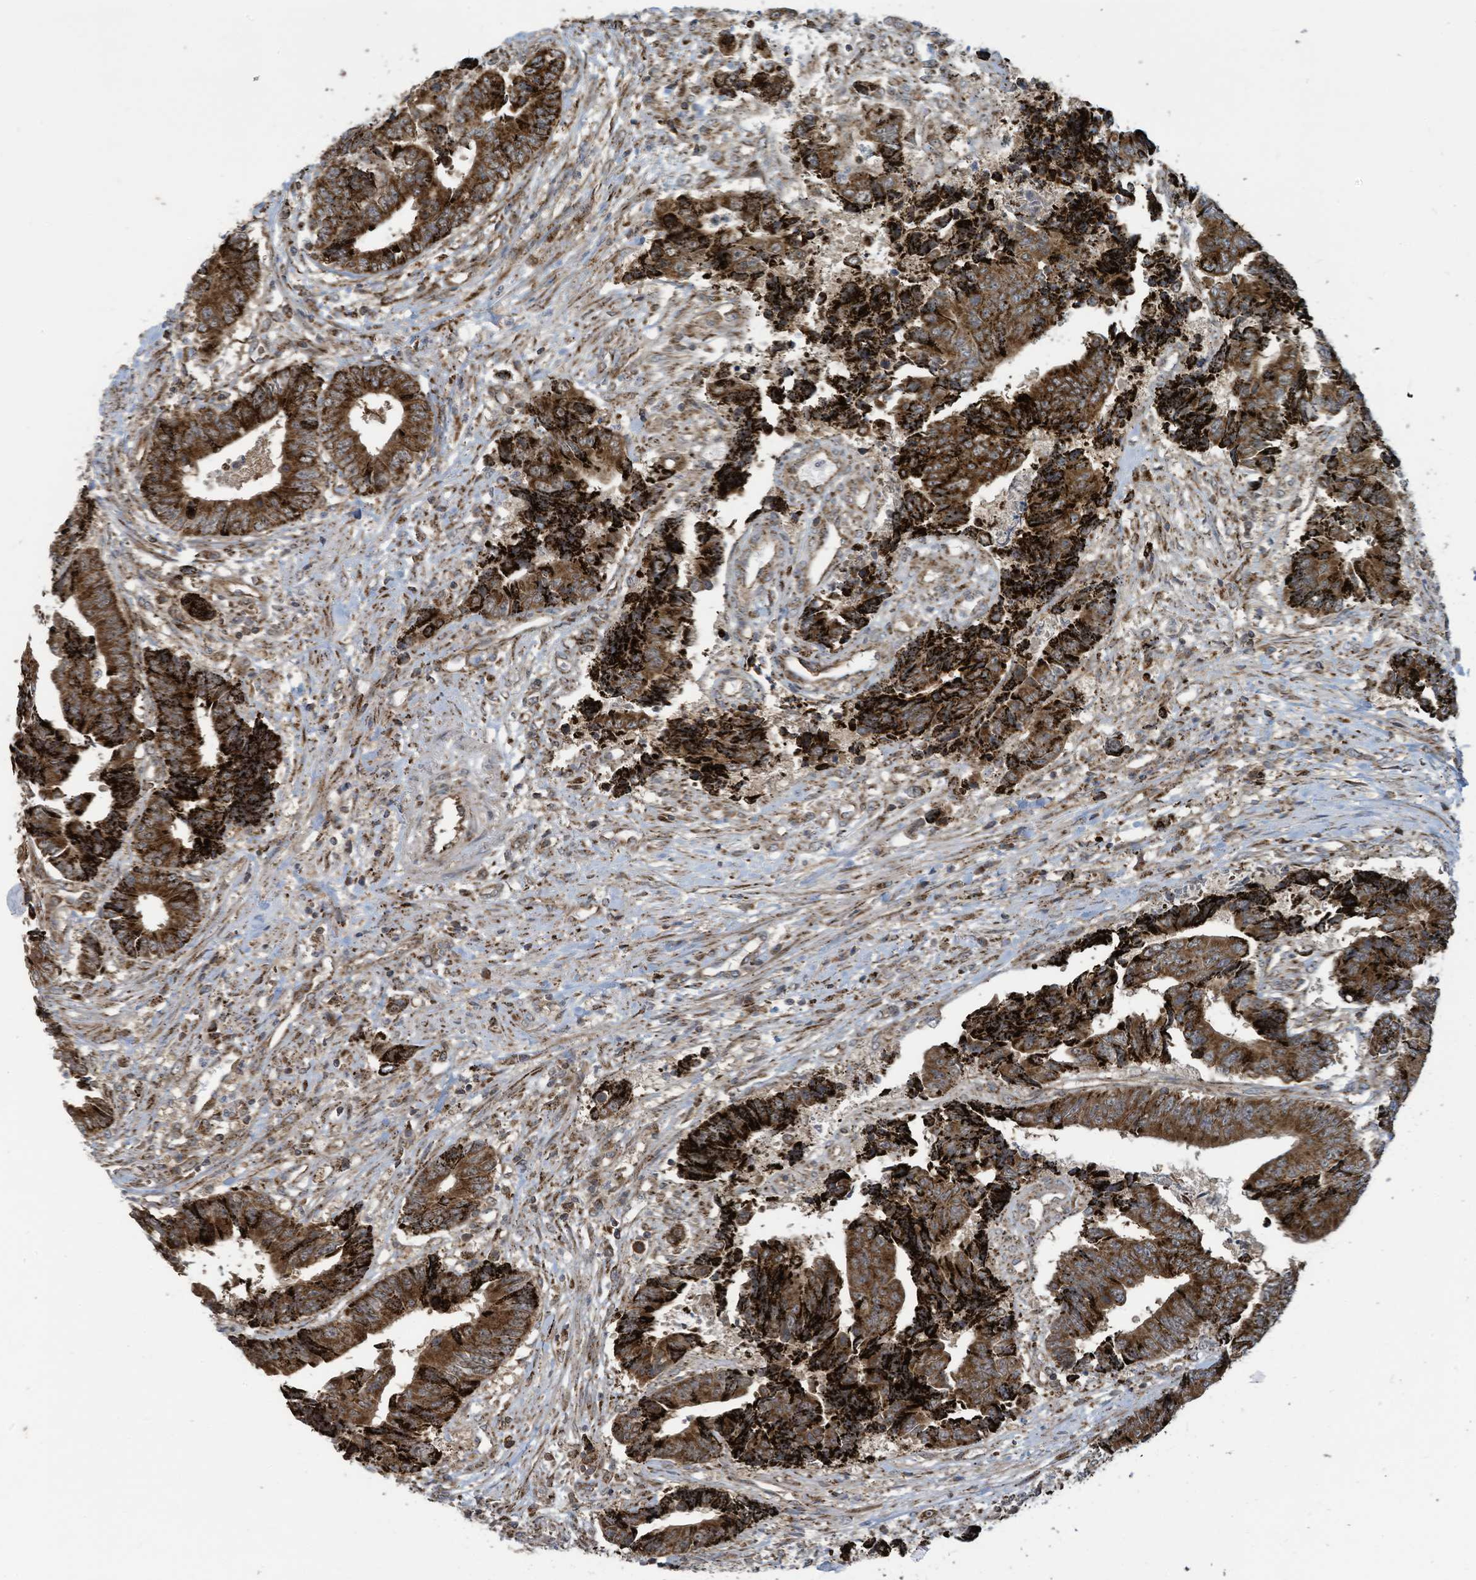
{"staining": {"intensity": "strong", "quantity": ">75%", "location": "cytoplasmic/membranous"}, "tissue": "colorectal cancer", "cell_type": "Tumor cells", "image_type": "cancer", "snomed": [{"axis": "morphology", "description": "Adenocarcinoma, NOS"}, {"axis": "topography", "description": "Rectum"}], "caption": "Immunohistochemistry (DAB (3,3'-diaminobenzidine)) staining of human colorectal adenocarcinoma displays strong cytoplasmic/membranous protein positivity in about >75% of tumor cells. (Stains: DAB (3,3'-diaminobenzidine) in brown, nuclei in blue, Microscopy: brightfield microscopy at high magnification).", "gene": "COX10", "patient": {"sex": "male", "age": 84}}